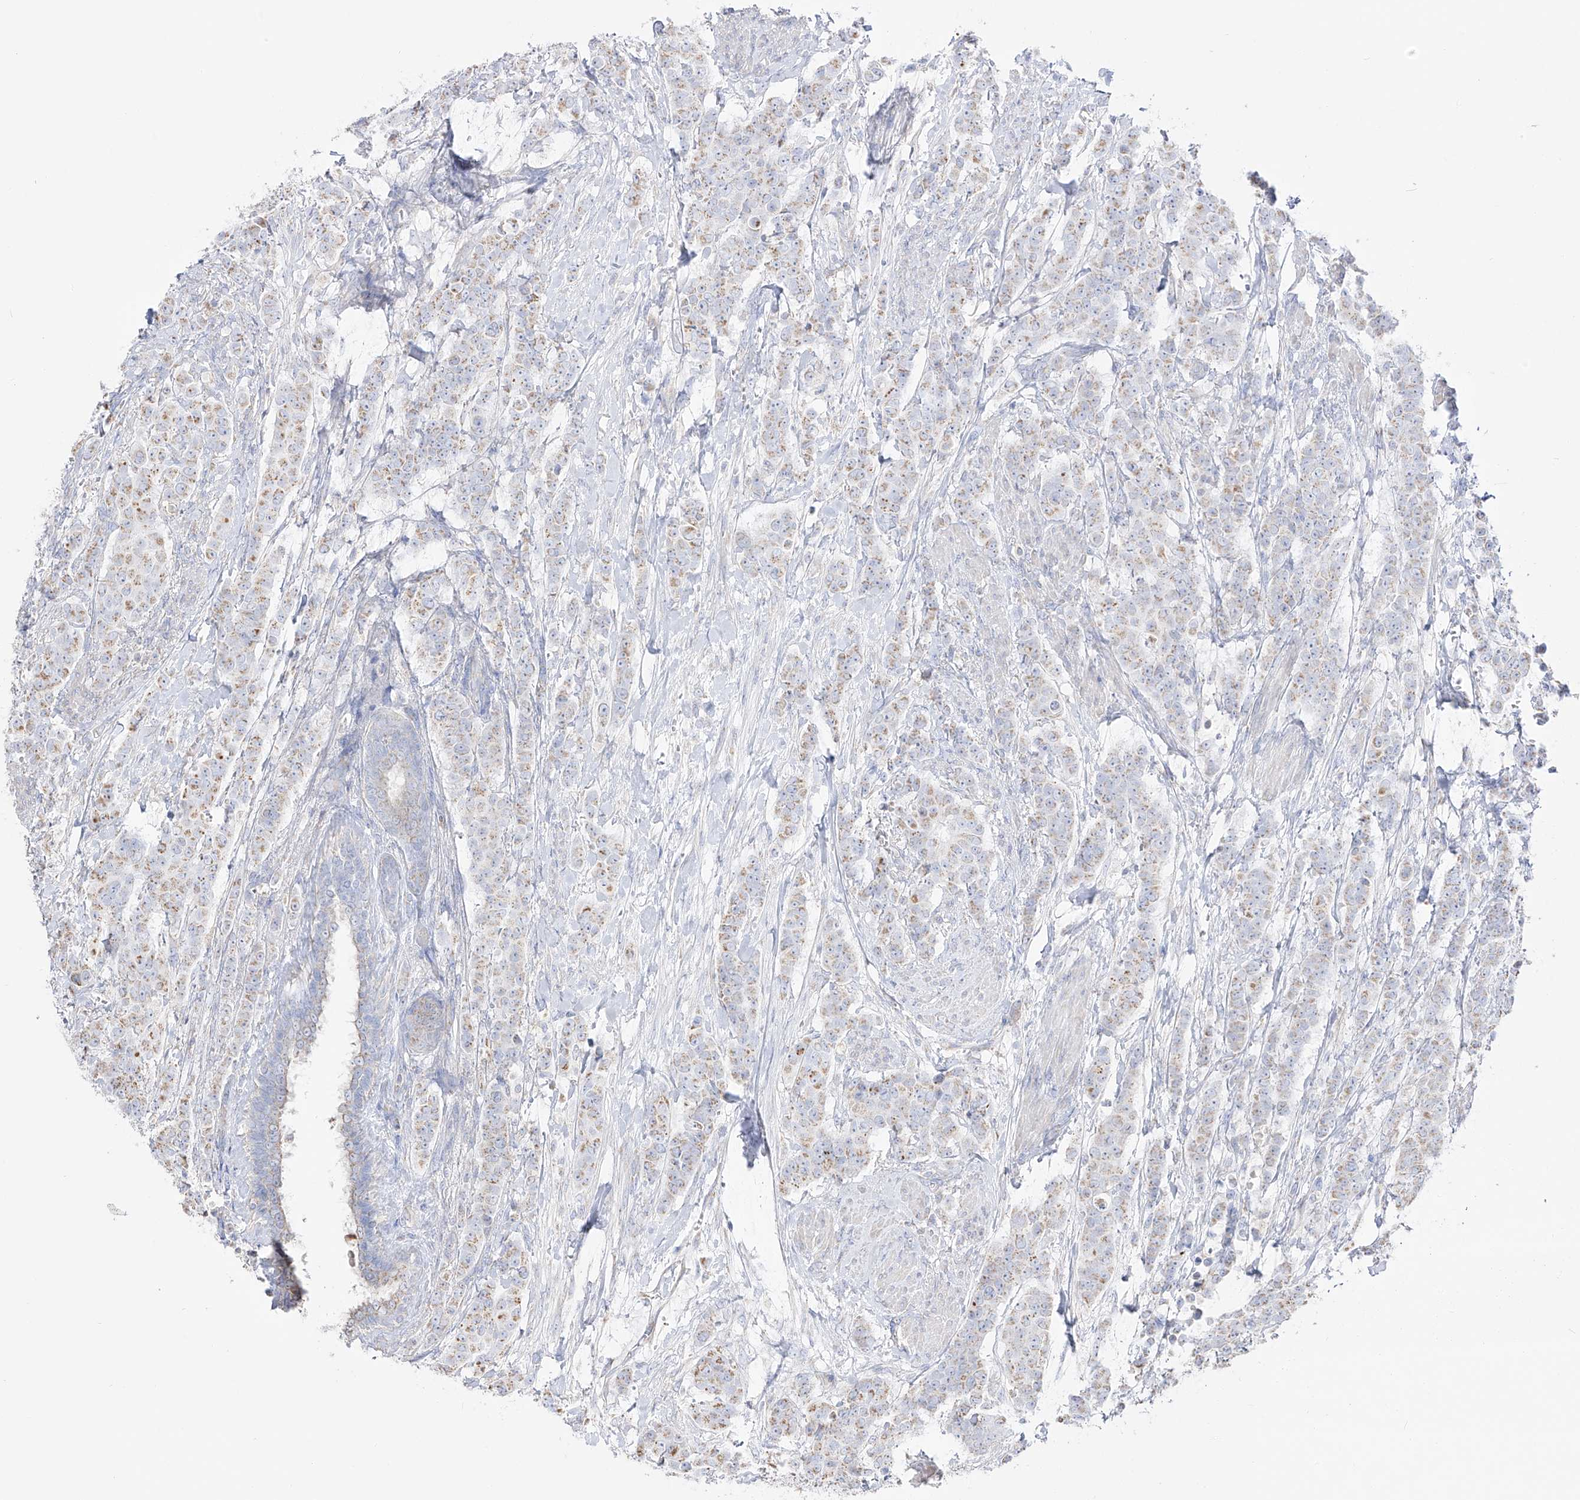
{"staining": {"intensity": "weak", "quantity": "25%-75%", "location": "cytoplasmic/membranous"}, "tissue": "breast cancer", "cell_type": "Tumor cells", "image_type": "cancer", "snomed": [{"axis": "morphology", "description": "Duct carcinoma"}, {"axis": "topography", "description": "Breast"}], "caption": "This is an image of immunohistochemistry staining of infiltrating ductal carcinoma (breast), which shows weak positivity in the cytoplasmic/membranous of tumor cells.", "gene": "RCHY1", "patient": {"sex": "female", "age": 40}}